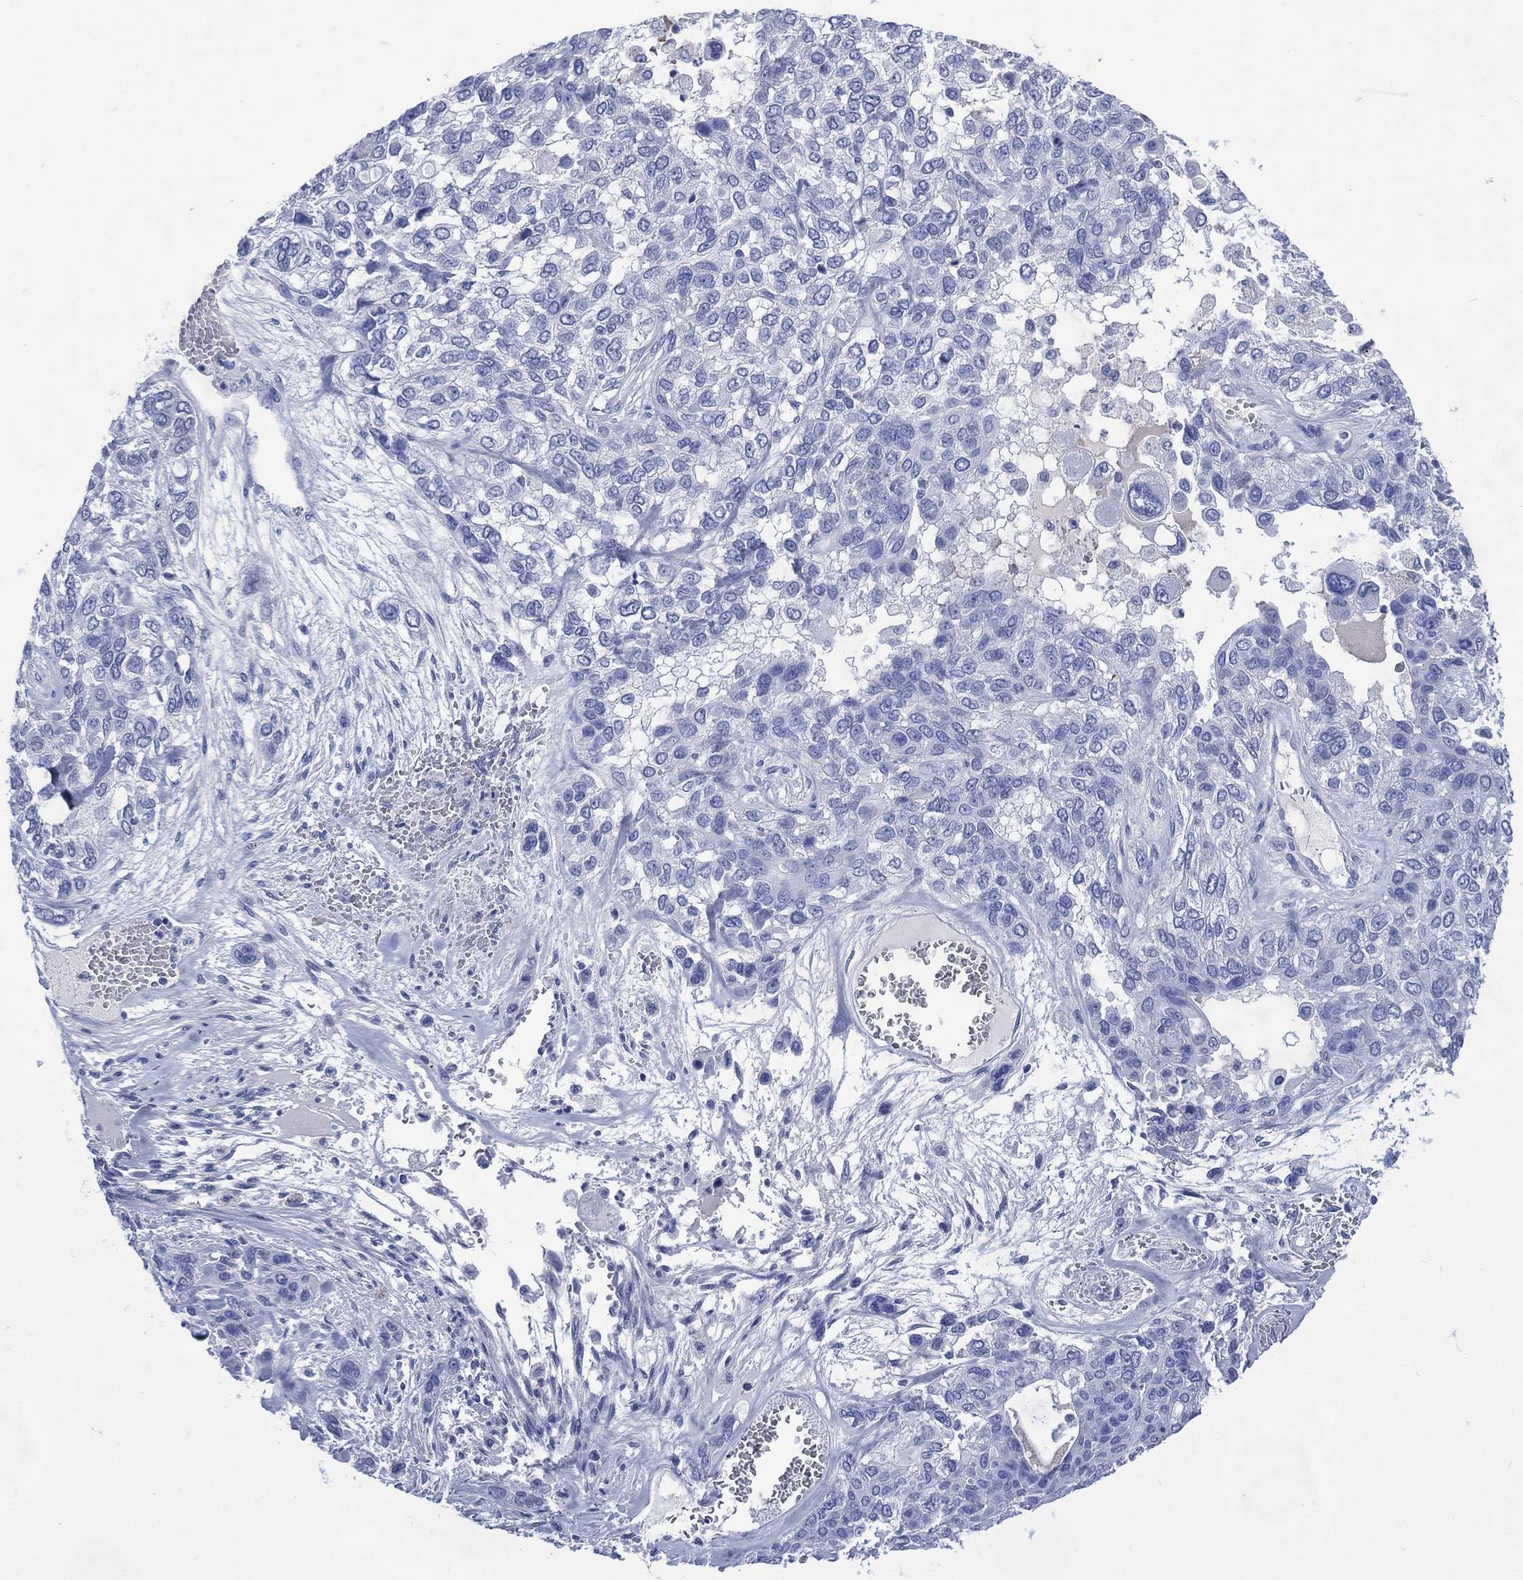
{"staining": {"intensity": "negative", "quantity": "none", "location": "none"}, "tissue": "lung cancer", "cell_type": "Tumor cells", "image_type": "cancer", "snomed": [{"axis": "morphology", "description": "Squamous cell carcinoma, NOS"}, {"axis": "topography", "description": "Lung"}], "caption": "High power microscopy micrograph of an immunohistochemistry (IHC) micrograph of lung squamous cell carcinoma, revealing no significant expression in tumor cells. Brightfield microscopy of IHC stained with DAB (brown) and hematoxylin (blue), captured at high magnification.", "gene": "SHCBP1L", "patient": {"sex": "female", "age": 70}}